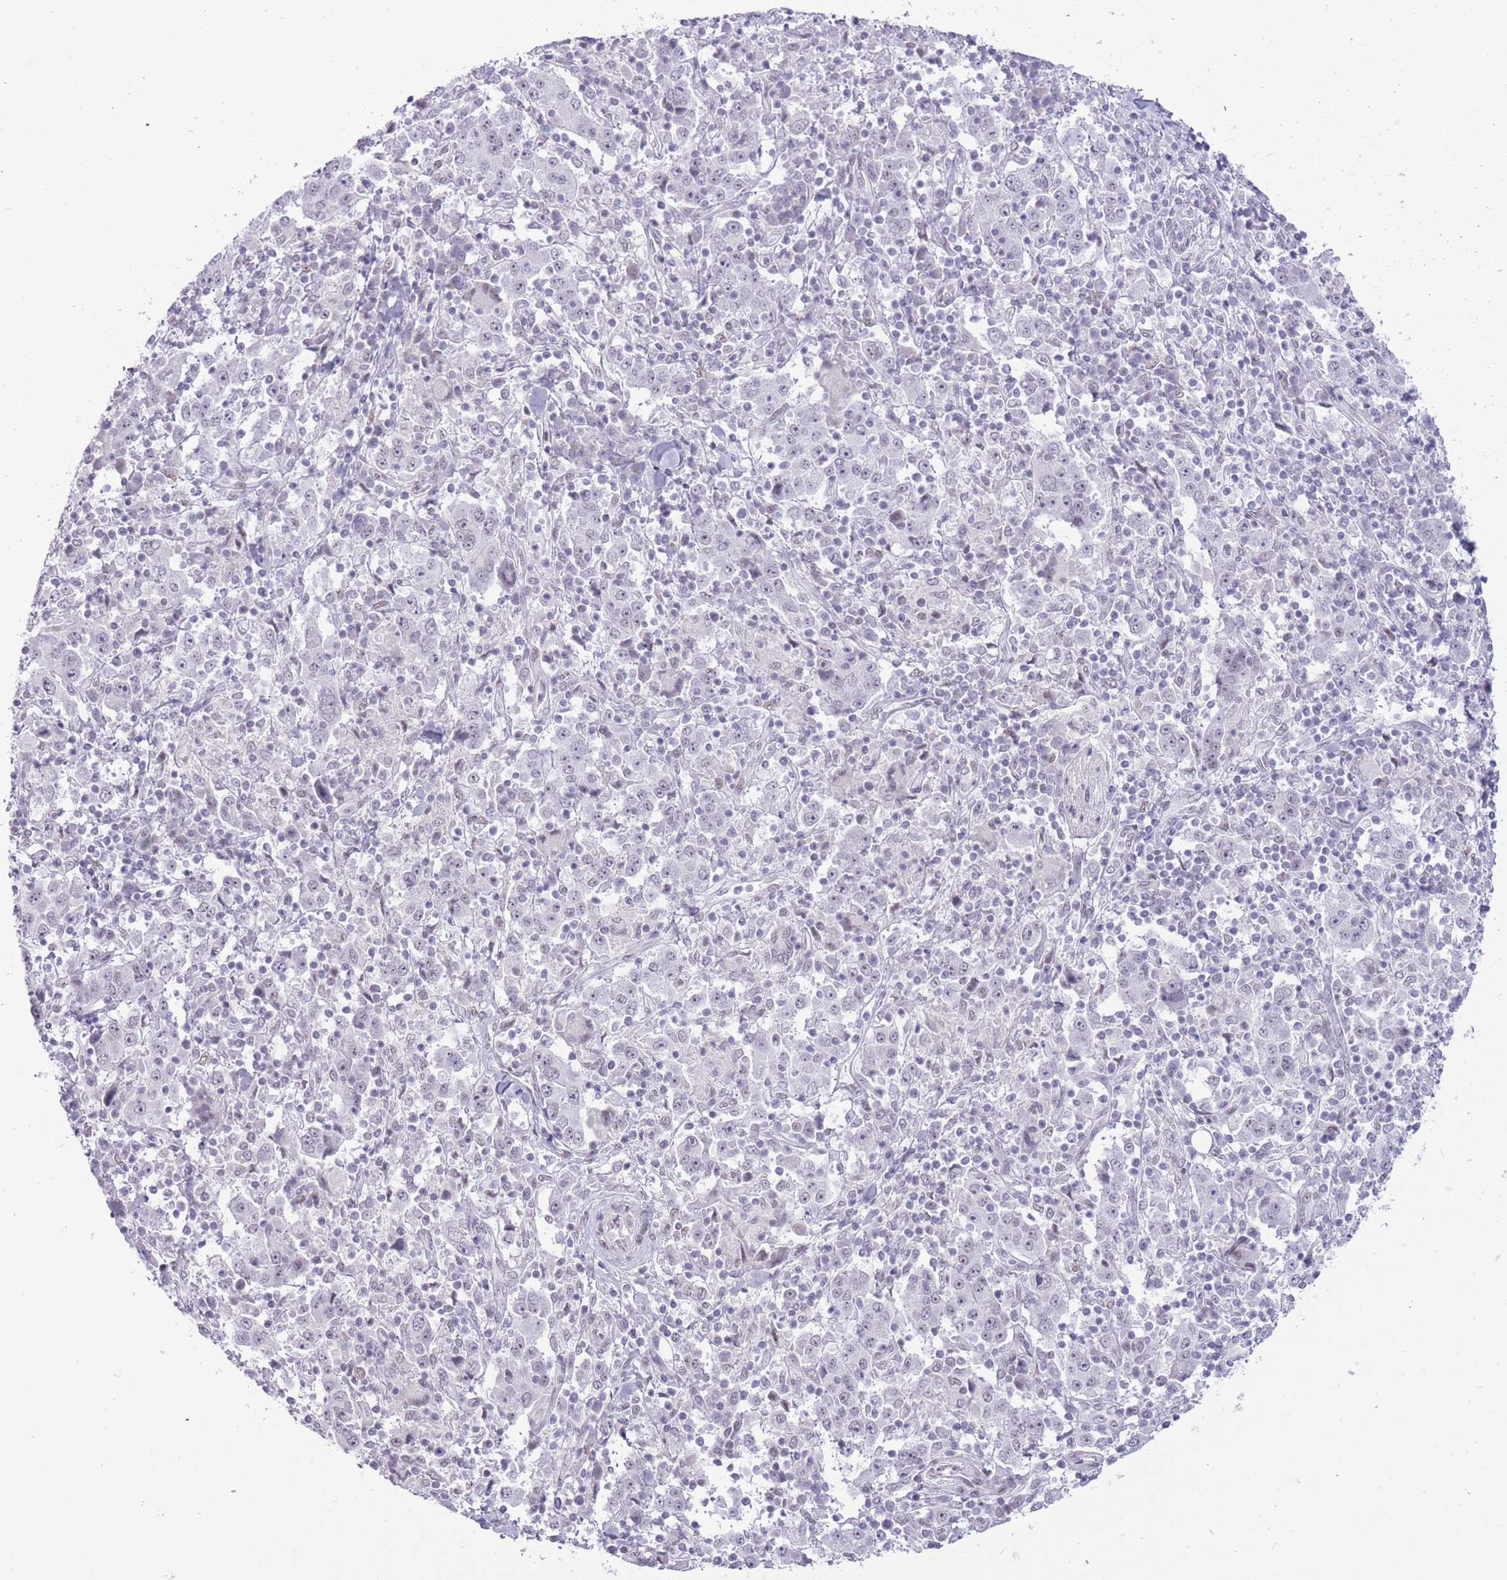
{"staining": {"intensity": "negative", "quantity": "none", "location": "none"}, "tissue": "stomach cancer", "cell_type": "Tumor cells", "image_type": "cancer", "snomed": [{"axis": "morphology", "description": "Normal tissue, NOS"}, {"axis": "morphology", "description": "Adenocarcinoma, NOS"}, {"axis": "topography", "description": "Stomach, upper"}, {"axis": "topography", "description": "Stomach"}], "caption": "The micrograph exhibits no staining of tumor cells in adenocarcinoma (stomach).", "gene": "ZBED5", "patient": {"sex": "male", "age": 59}}